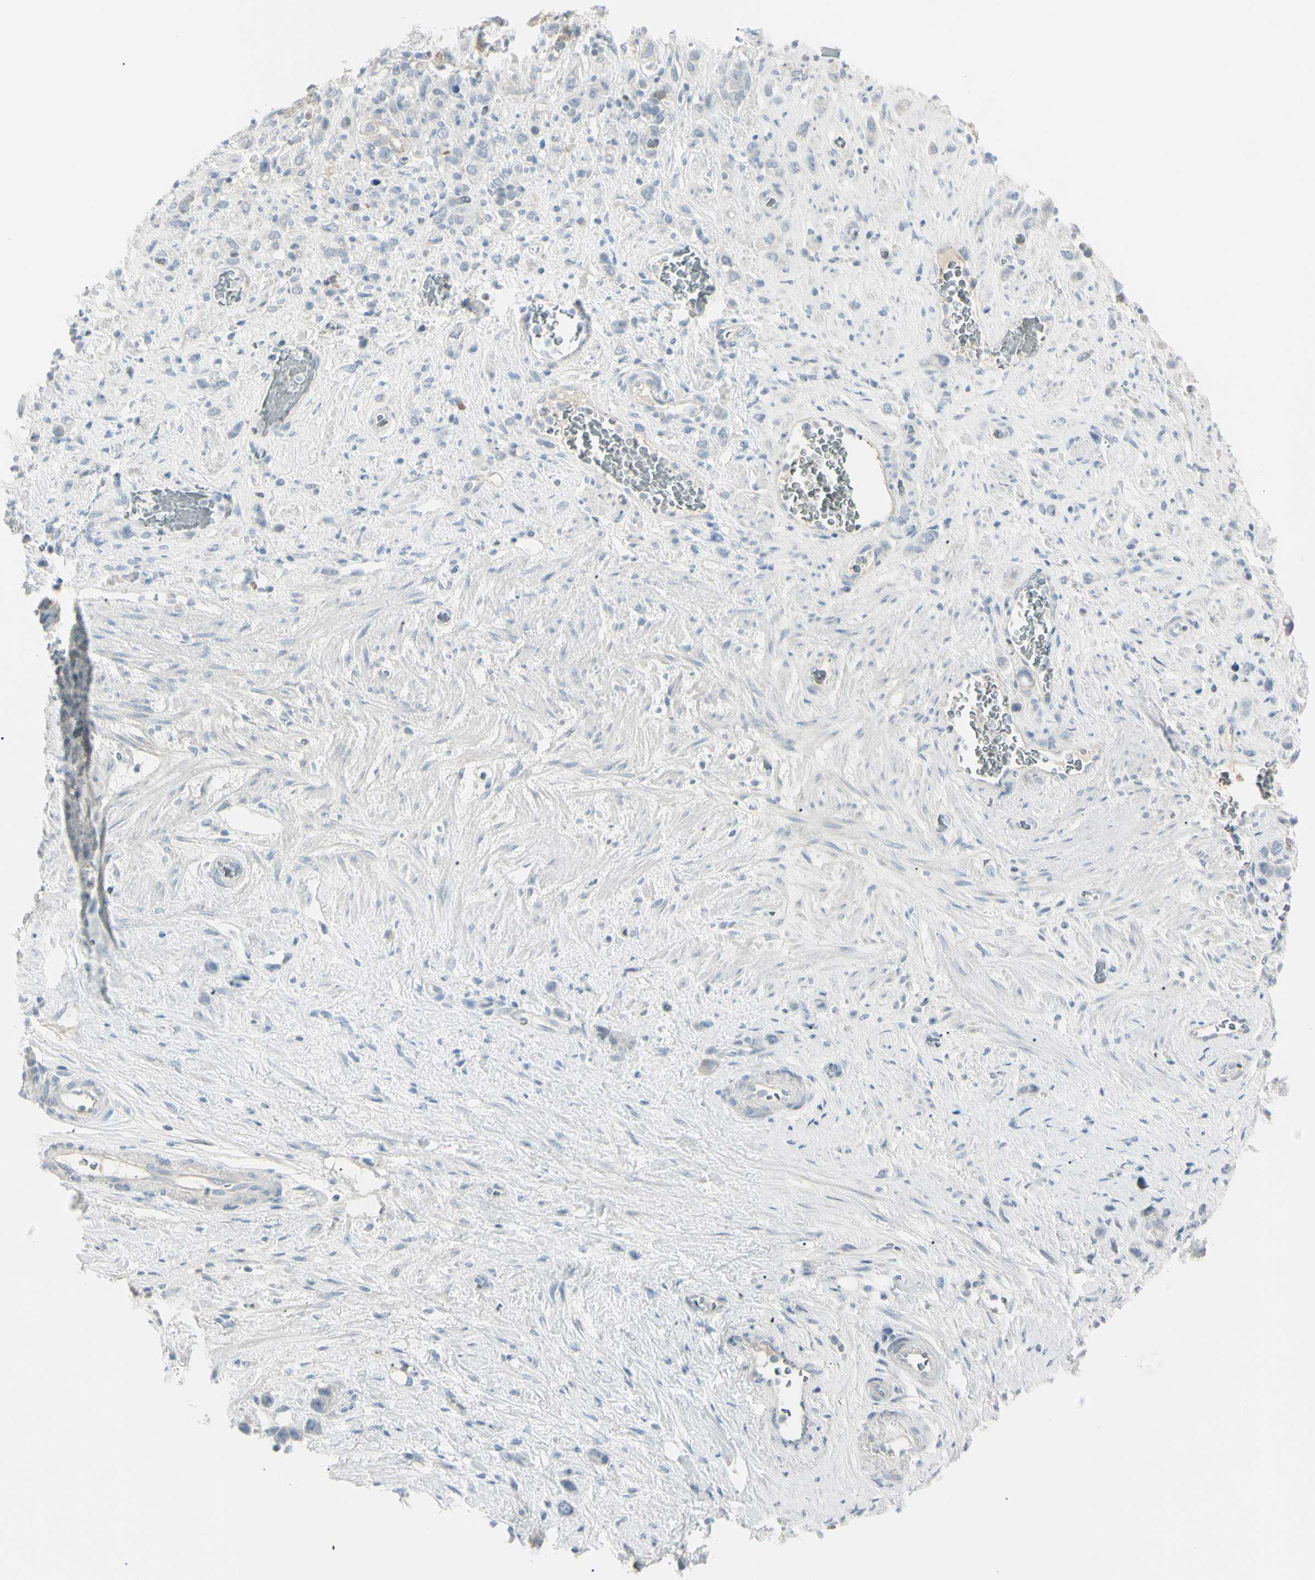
{"staining": {"intensity": "negative", "quantity": "none", "location": "none"}, "tissue": "stomach cancer", "cell_type": "Tumor cells", "image_type": "cancer", "snomed": [{"axis": "morphology", "description": "Adenocarcinoma, NOS"}, {"axis": "morphology", "description": "Adenocarcinoma, High grade"}, {"axis": "topography", "description": "Stomach, upper"}, {"axis": "topography", "description": "Stomach, lower"}], "caption": "Human stomach cancer (adenocarcinoma) stained for a protein using IHC exhibits no staining in tumor cells.", "gene": "PIP", "patient": {"sex": "female", "age": 65}}